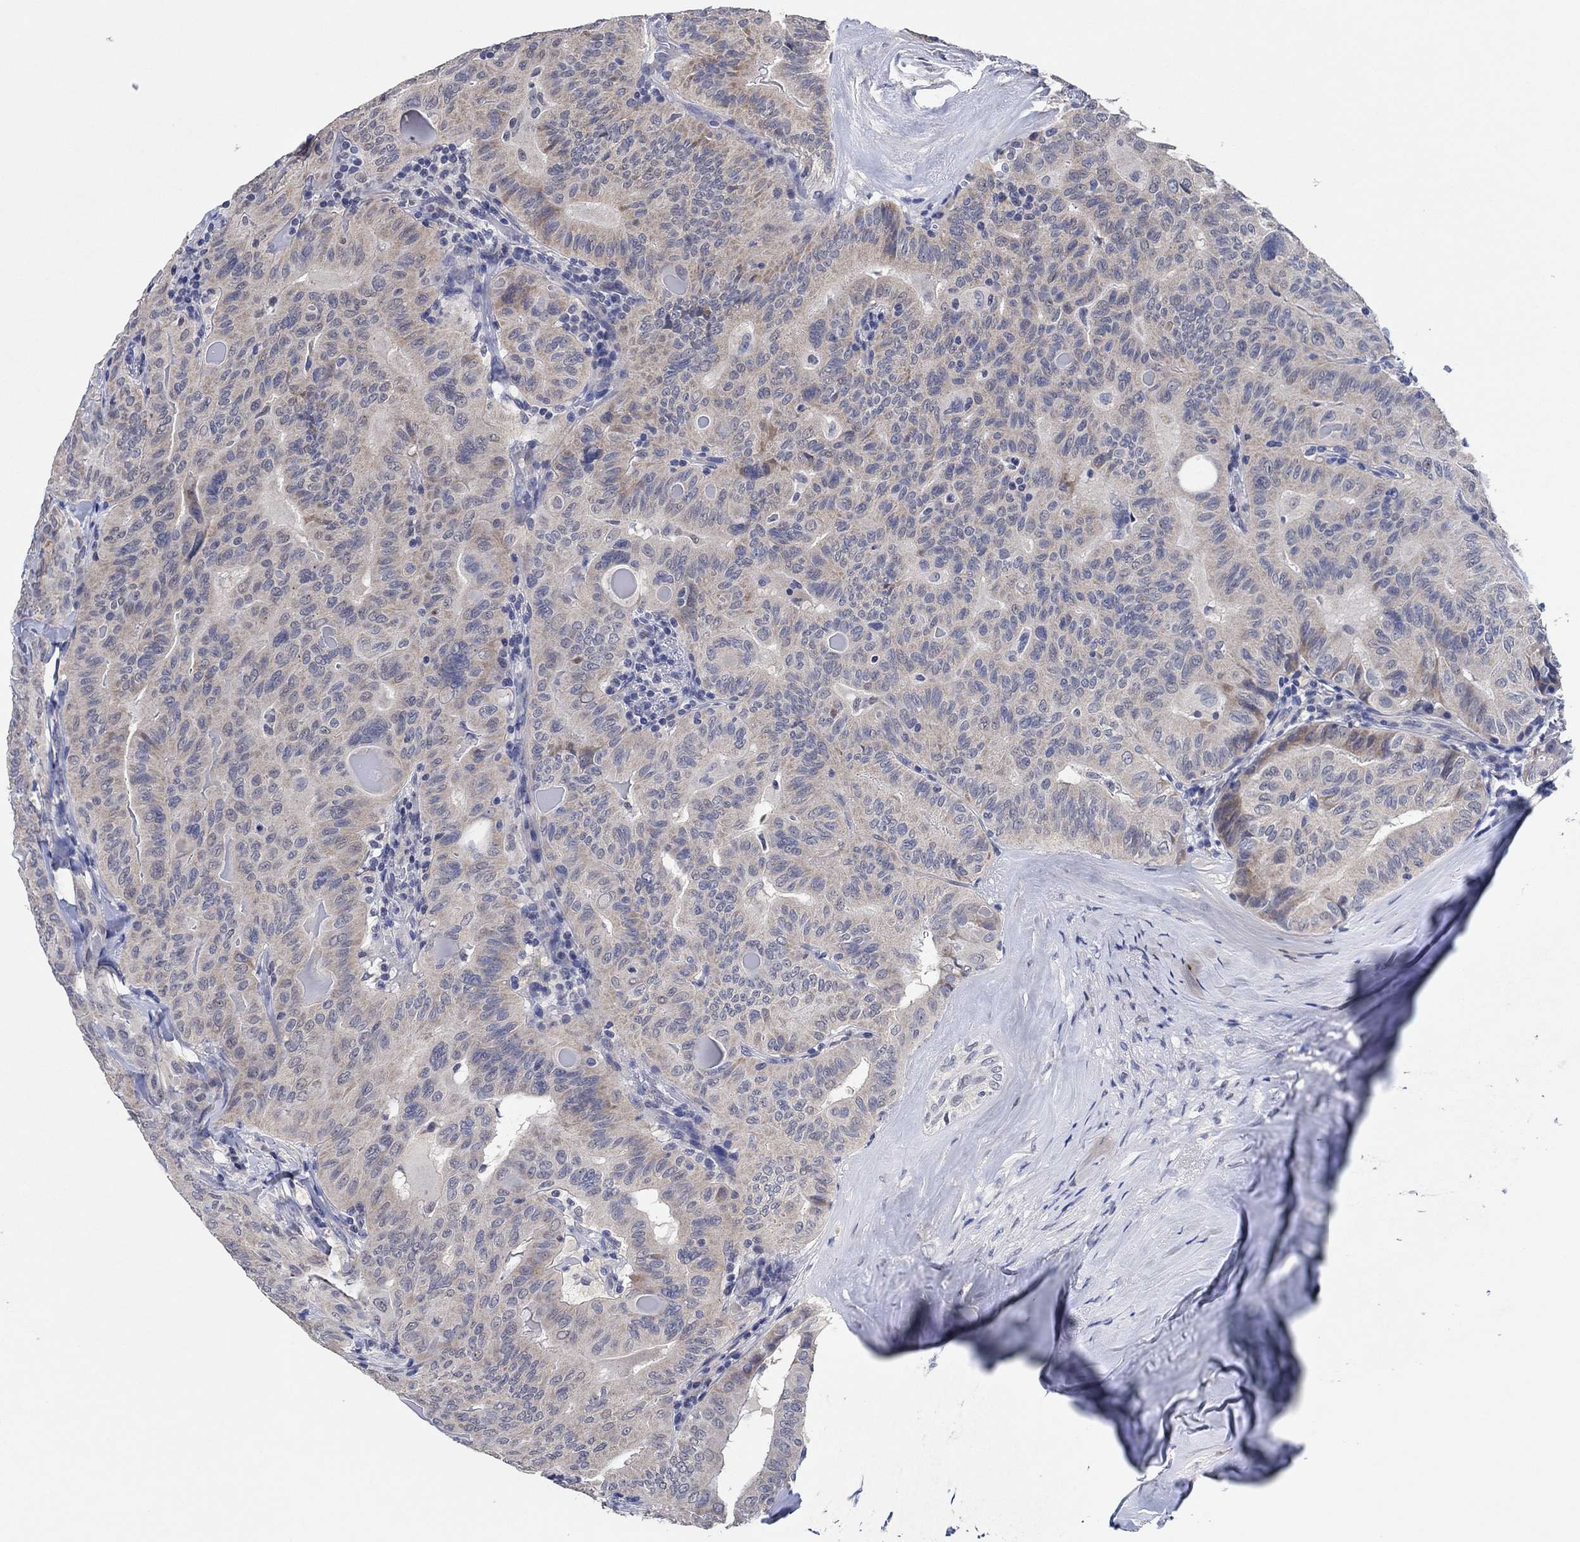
{"staining": {"intensity": "weak", "quantity": "<25%", "location": "cytoplasmic/membranous"}, "tissue": "thyroid cancer", "cell_type": "Tumor cells", "image_type": "cancer", "snomed": [{"axis": "morphology", "description": "Papillary adenocarcinoma, NOS"}, {"axis": "topography", "description": "Thyroid gland"}], "caption": "Thyroid cancer (papillary adenocarcinoma) was stained to show a protein in brown. There is no significant expression in tumor cells.", "gene": "PRRT3", "patient": {"sex": "female", "age": 68}}